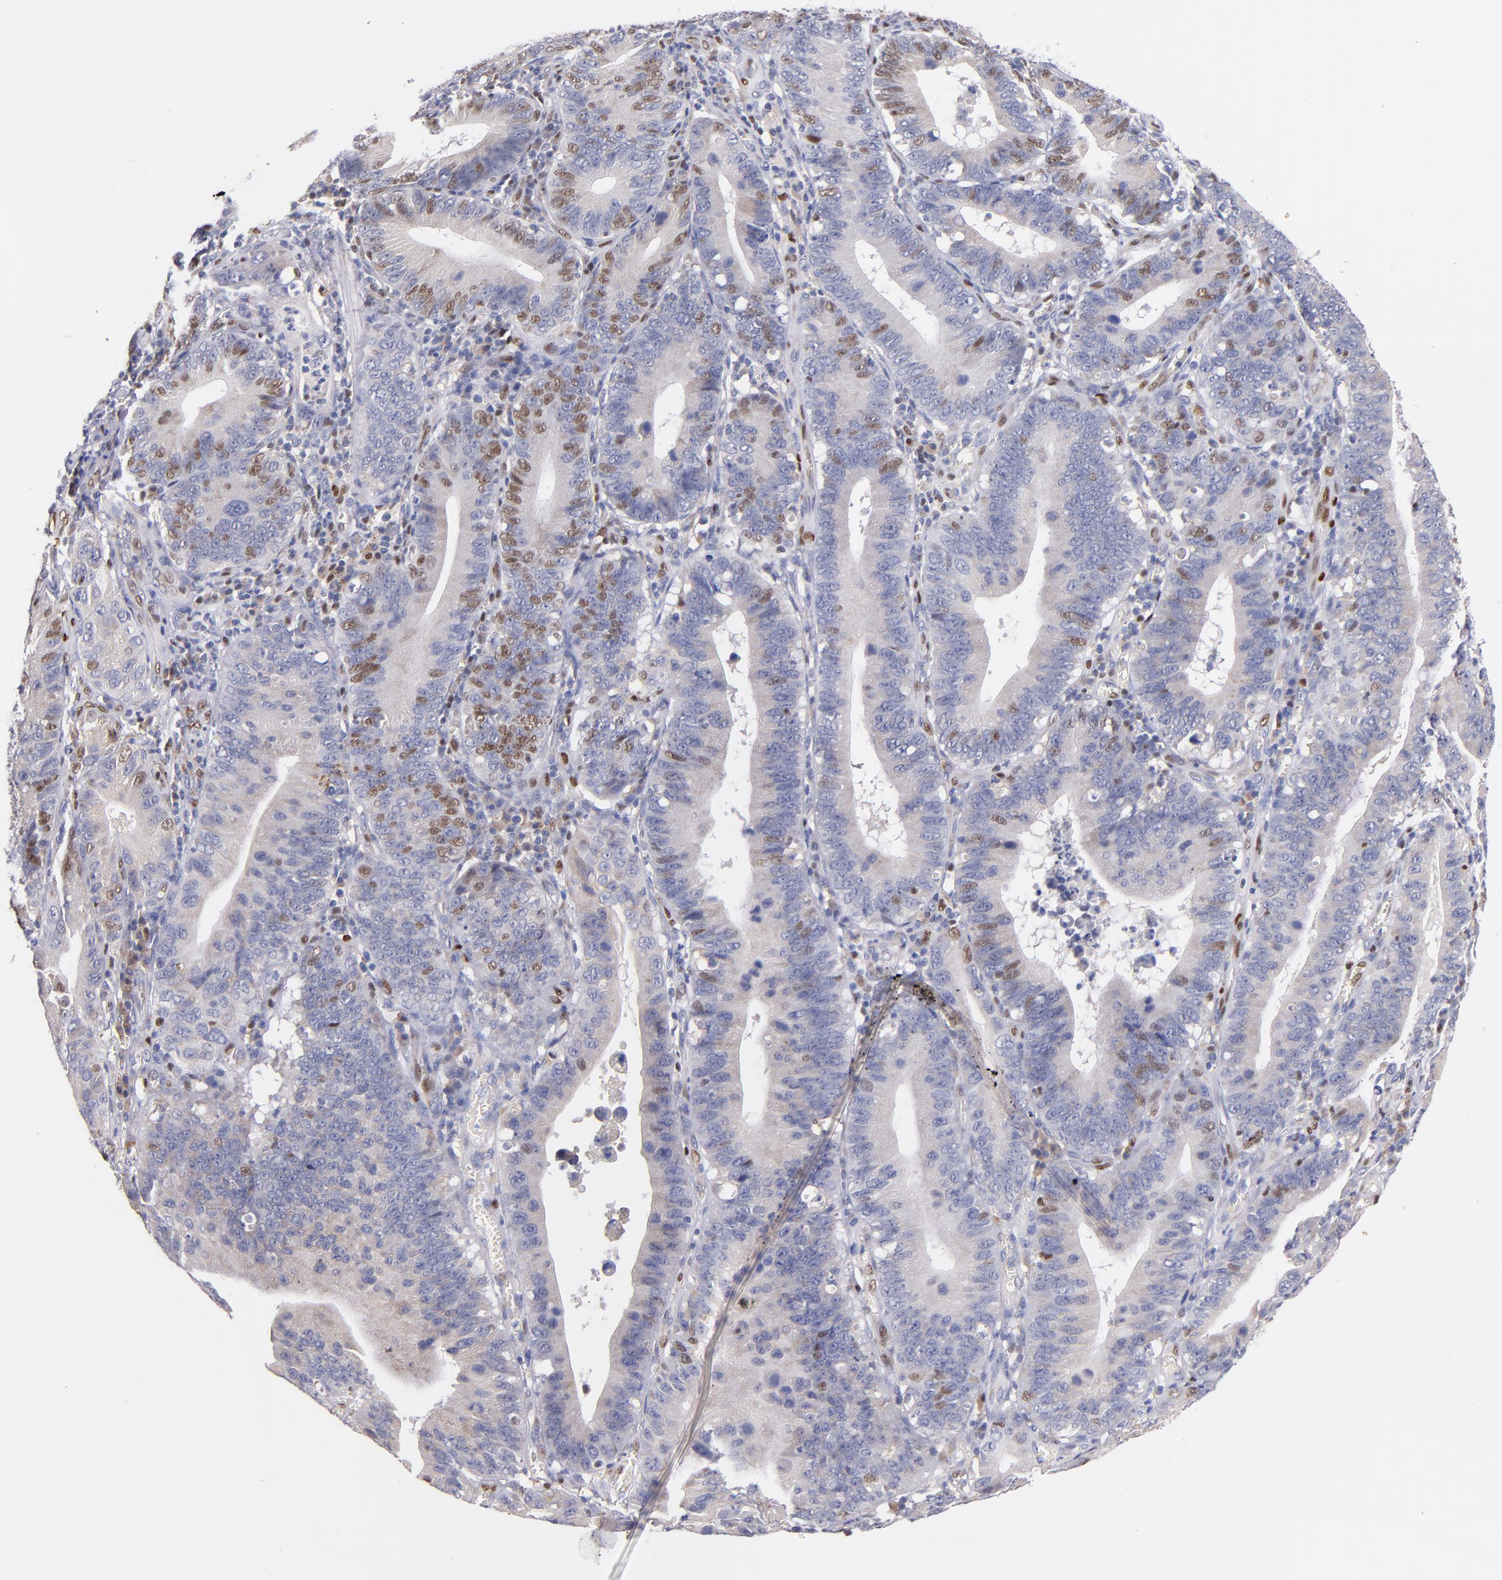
{"staining": {"intensity": "weak", "quantity": "<25%", "location": "nuclear"}, "tissue": "stomach cancer", "cell_type": "Tumor cells", "image_type": "cancer", "snomed": [{"axis": "morphology", "description": "Adenocarcinoma, NOS"}, {"axis": "topography", "description": "Stomach"}, {"axis": "topography", "description": "Gastric cardia"}], "caption": "The micrograph displays no staining of tumor cells in stomach cancer.", "gene": "SRF", "patient": {"sex": "male", "age": 59}}